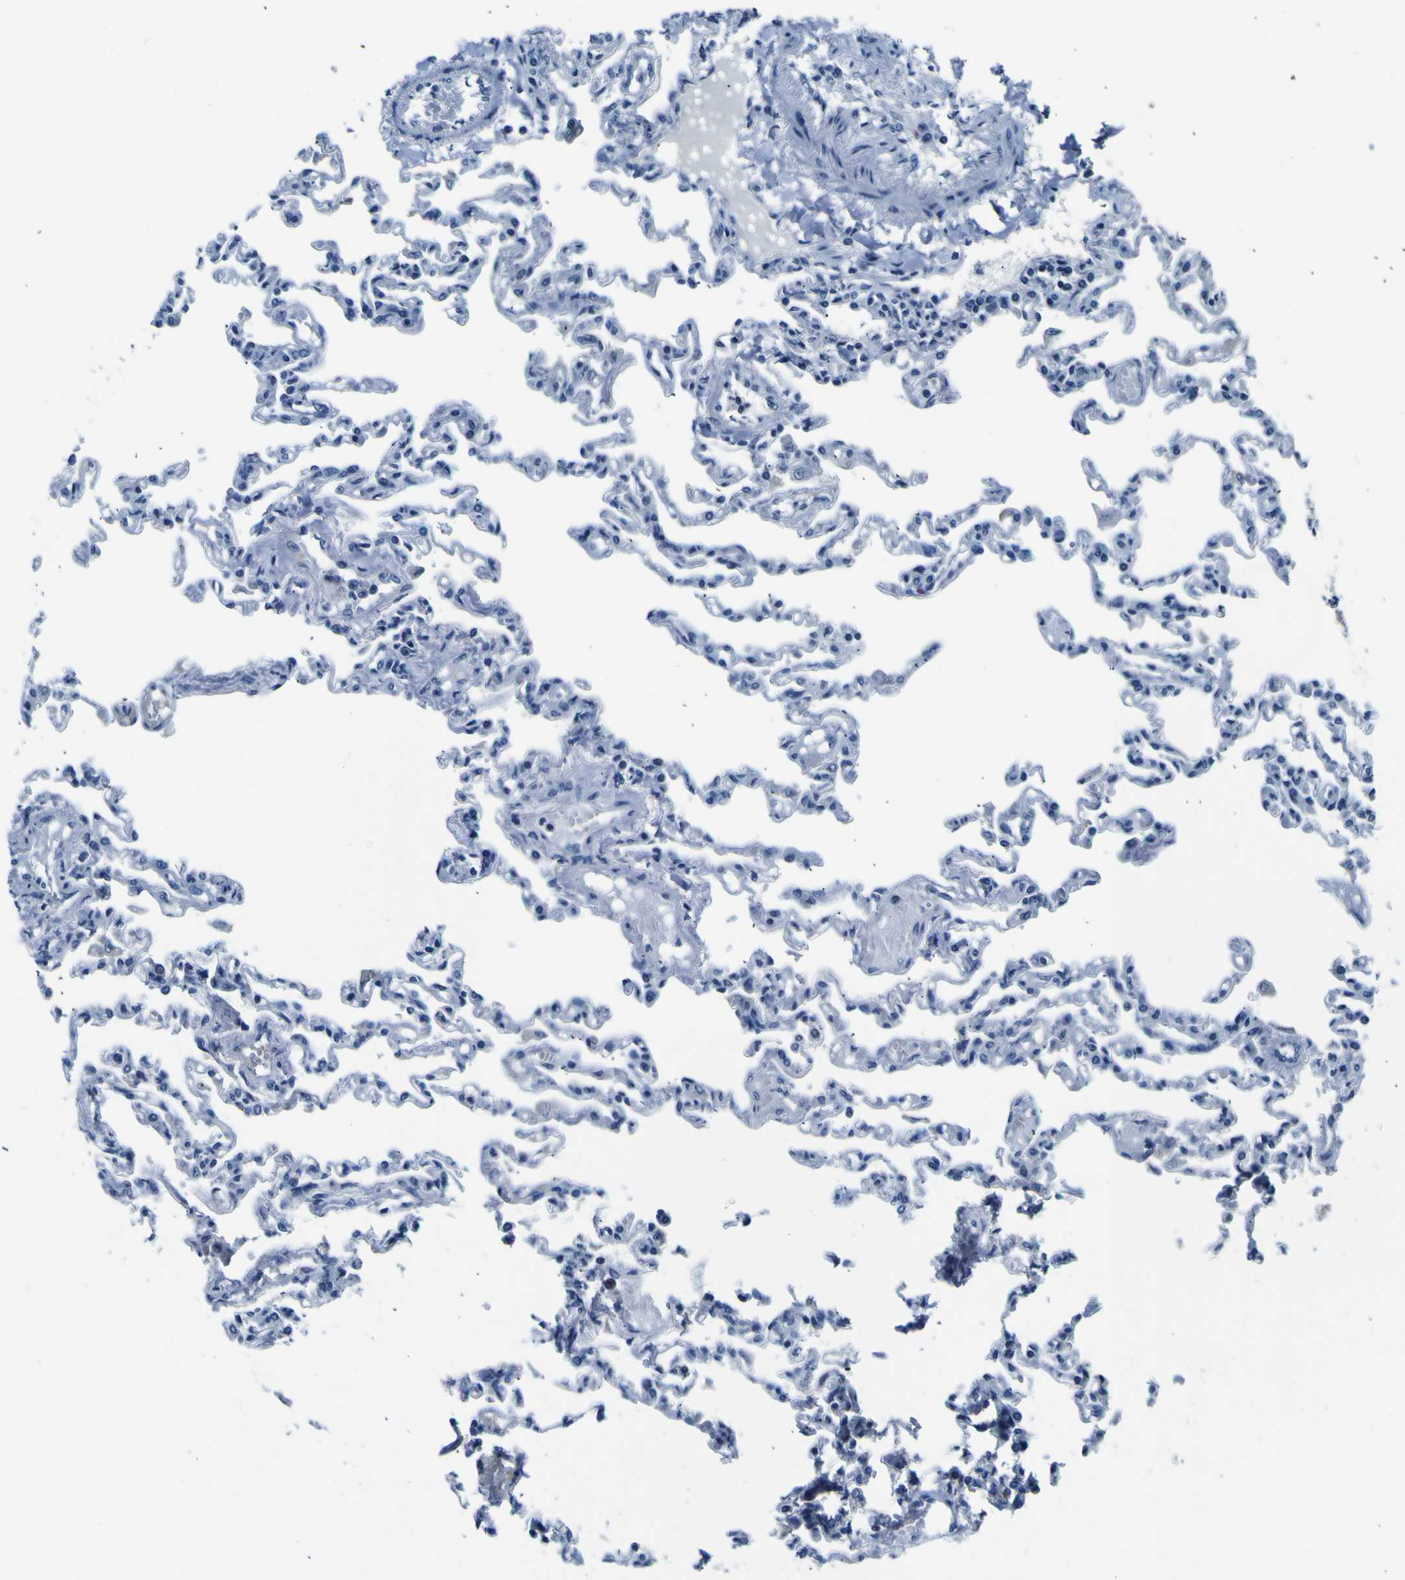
{"staining": {"intensity": "negative", "quantity": "none", "location": "none"}, "tissue": "lung", "cell_type": "Alveolar cells", "image_type": "normal", "snomed": [{"axis": "morphology", "description": "Normal tissue, NOS"}, {"axis": "topography", "description": "Lung"}], "caption": "This is a image of immunohistochemistry (IHC) staining of benign lung, which shows no expression in alveolar cells. Nuclei are stained in blue.", "gene": "ADGRA2", "patient": {"sex": "male", "age": 21}}